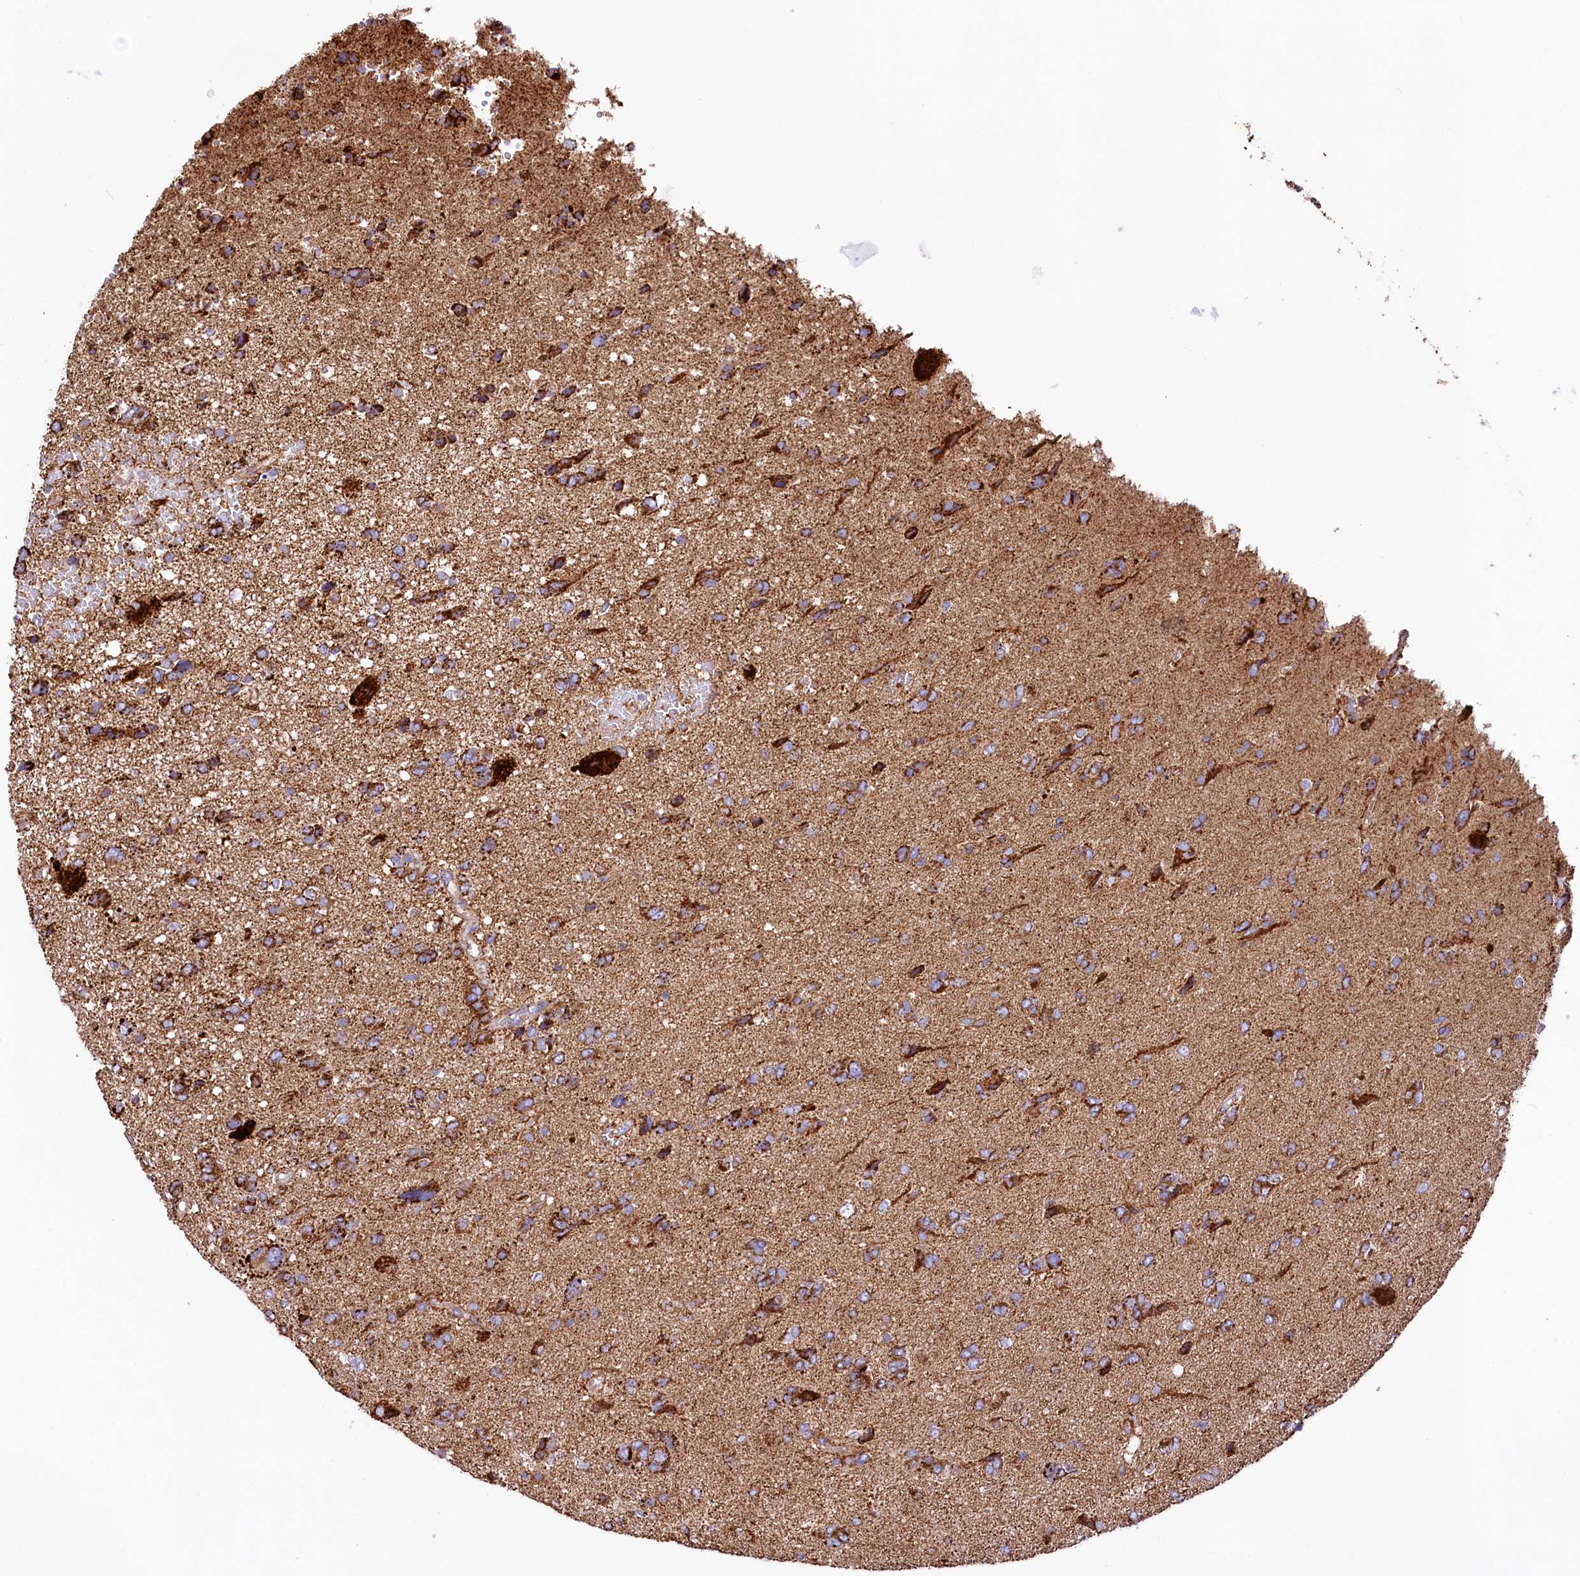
{"staining": {"intensity": "moderate", "quantity": ">75%", "location": "cytoplasmic/membranous"}, "tissue": "glioma", "cell_type": "Tumor cells", "image_type": "cancer", "snomed": [{"axis": "morphology", "description": "Glioma, malignant, High grade"}, {"axis": "topography", "description": "Brain"}], "caption": "Immunohistochemical staining of malignant high-grade glioma demonstrates medium levels of moderate cytoplasmic/membranous expression in about >75% of tumor cells. (DAB = brown stain, brightfield microscopy at high magnification).", "gene": "APLP2", "patient": {"sex": "female", "age": 59}}